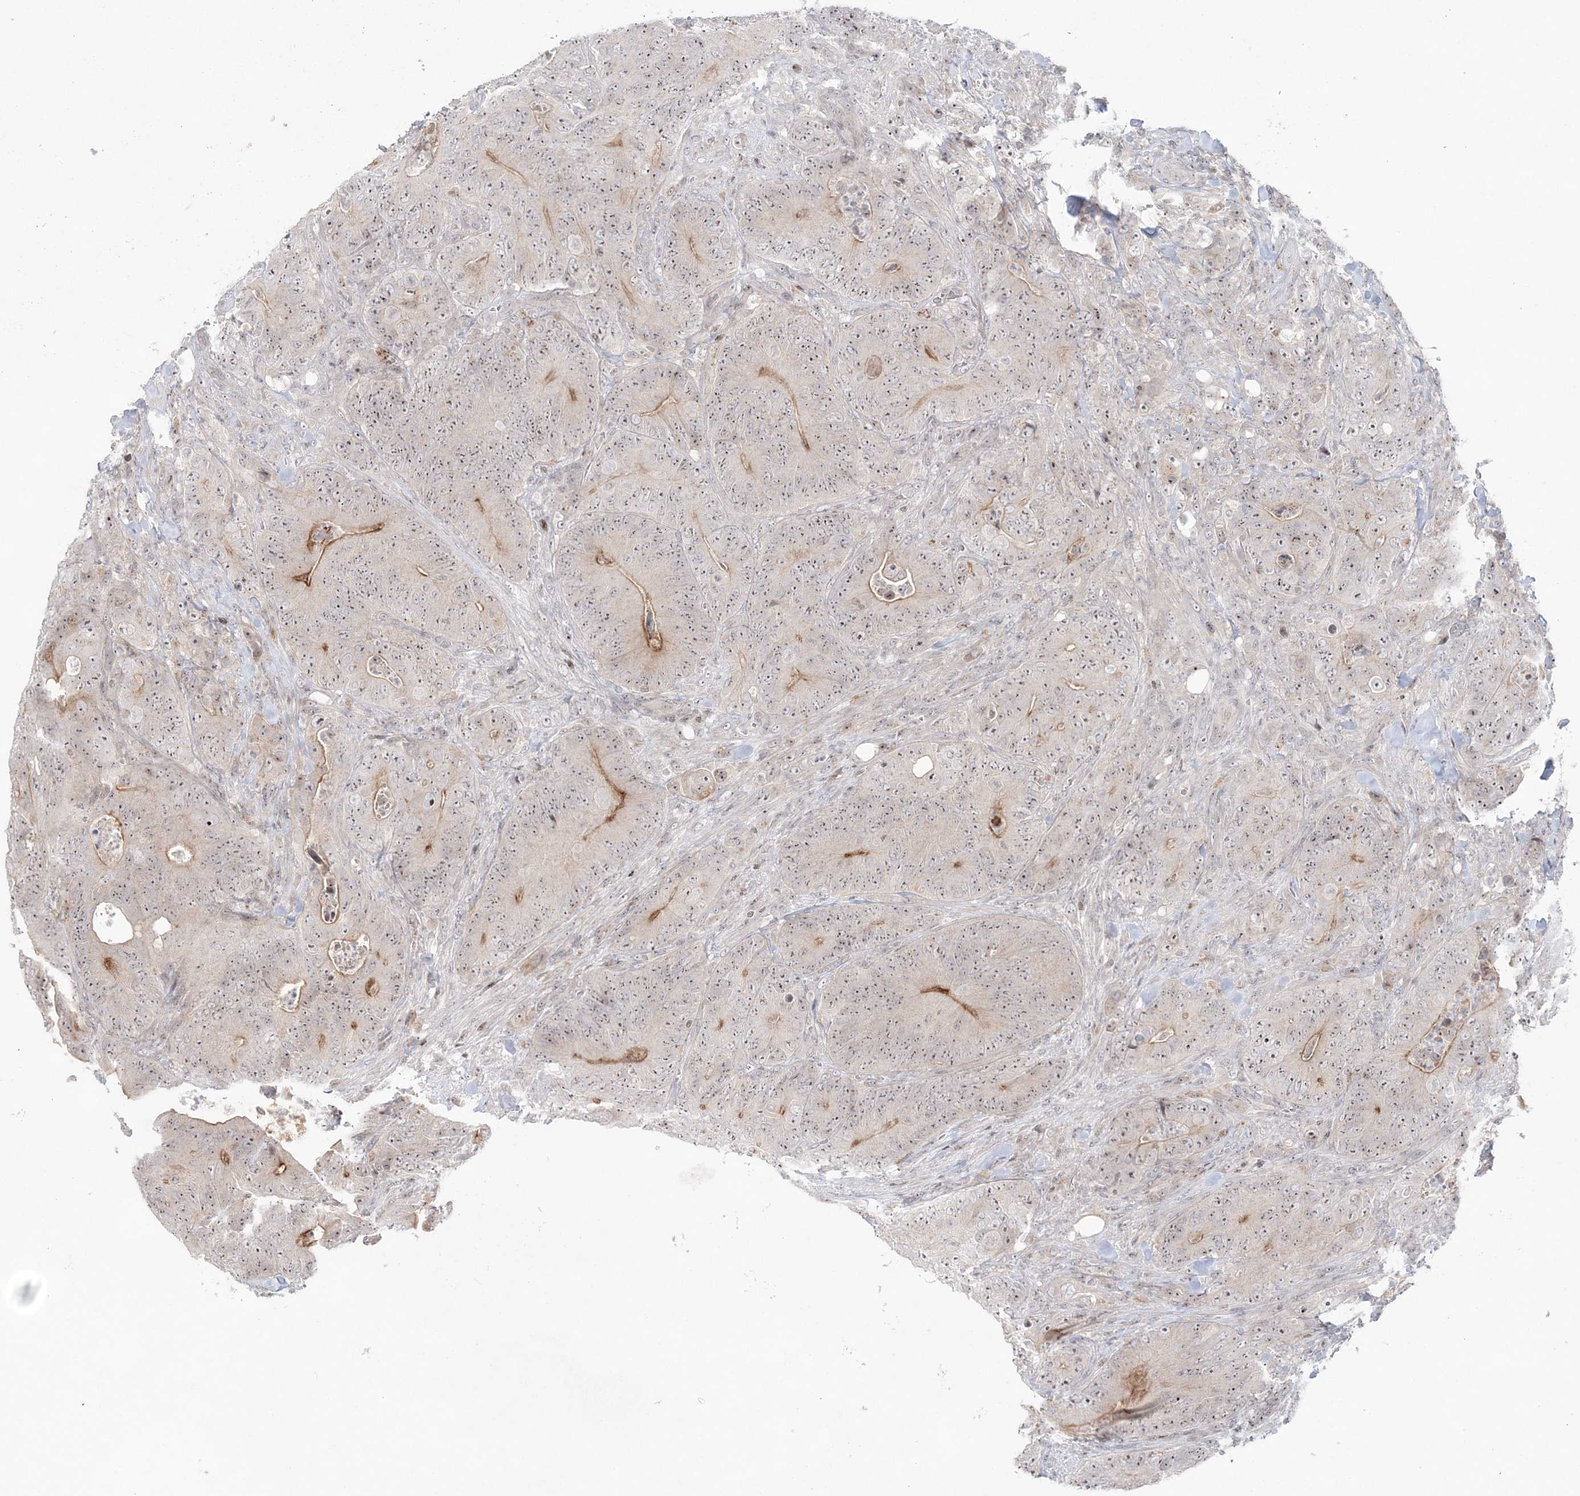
{"staining": {"intensity": "weak", "quantity": ">75%", "location": "cytoplasmic/membranous,nuclear"}, "tissue": "colorectal cancer", "cell_type": "Tumor cells", "image_type": "cancer", "snomed": [{"axis": "morphology", "description": "Normal tissue, NOS"}, {"axis": "topography", "description": "Colon"}], "caption": "About >75% of tumor cells in colorectal cancer demonstrate weak cytoplasmic/membranous and nuclear protein positivity as visualized by brown immunohistochemical staining.", "gene": "SH3BP4", "patient": {"sex": "female", "age": 82}}